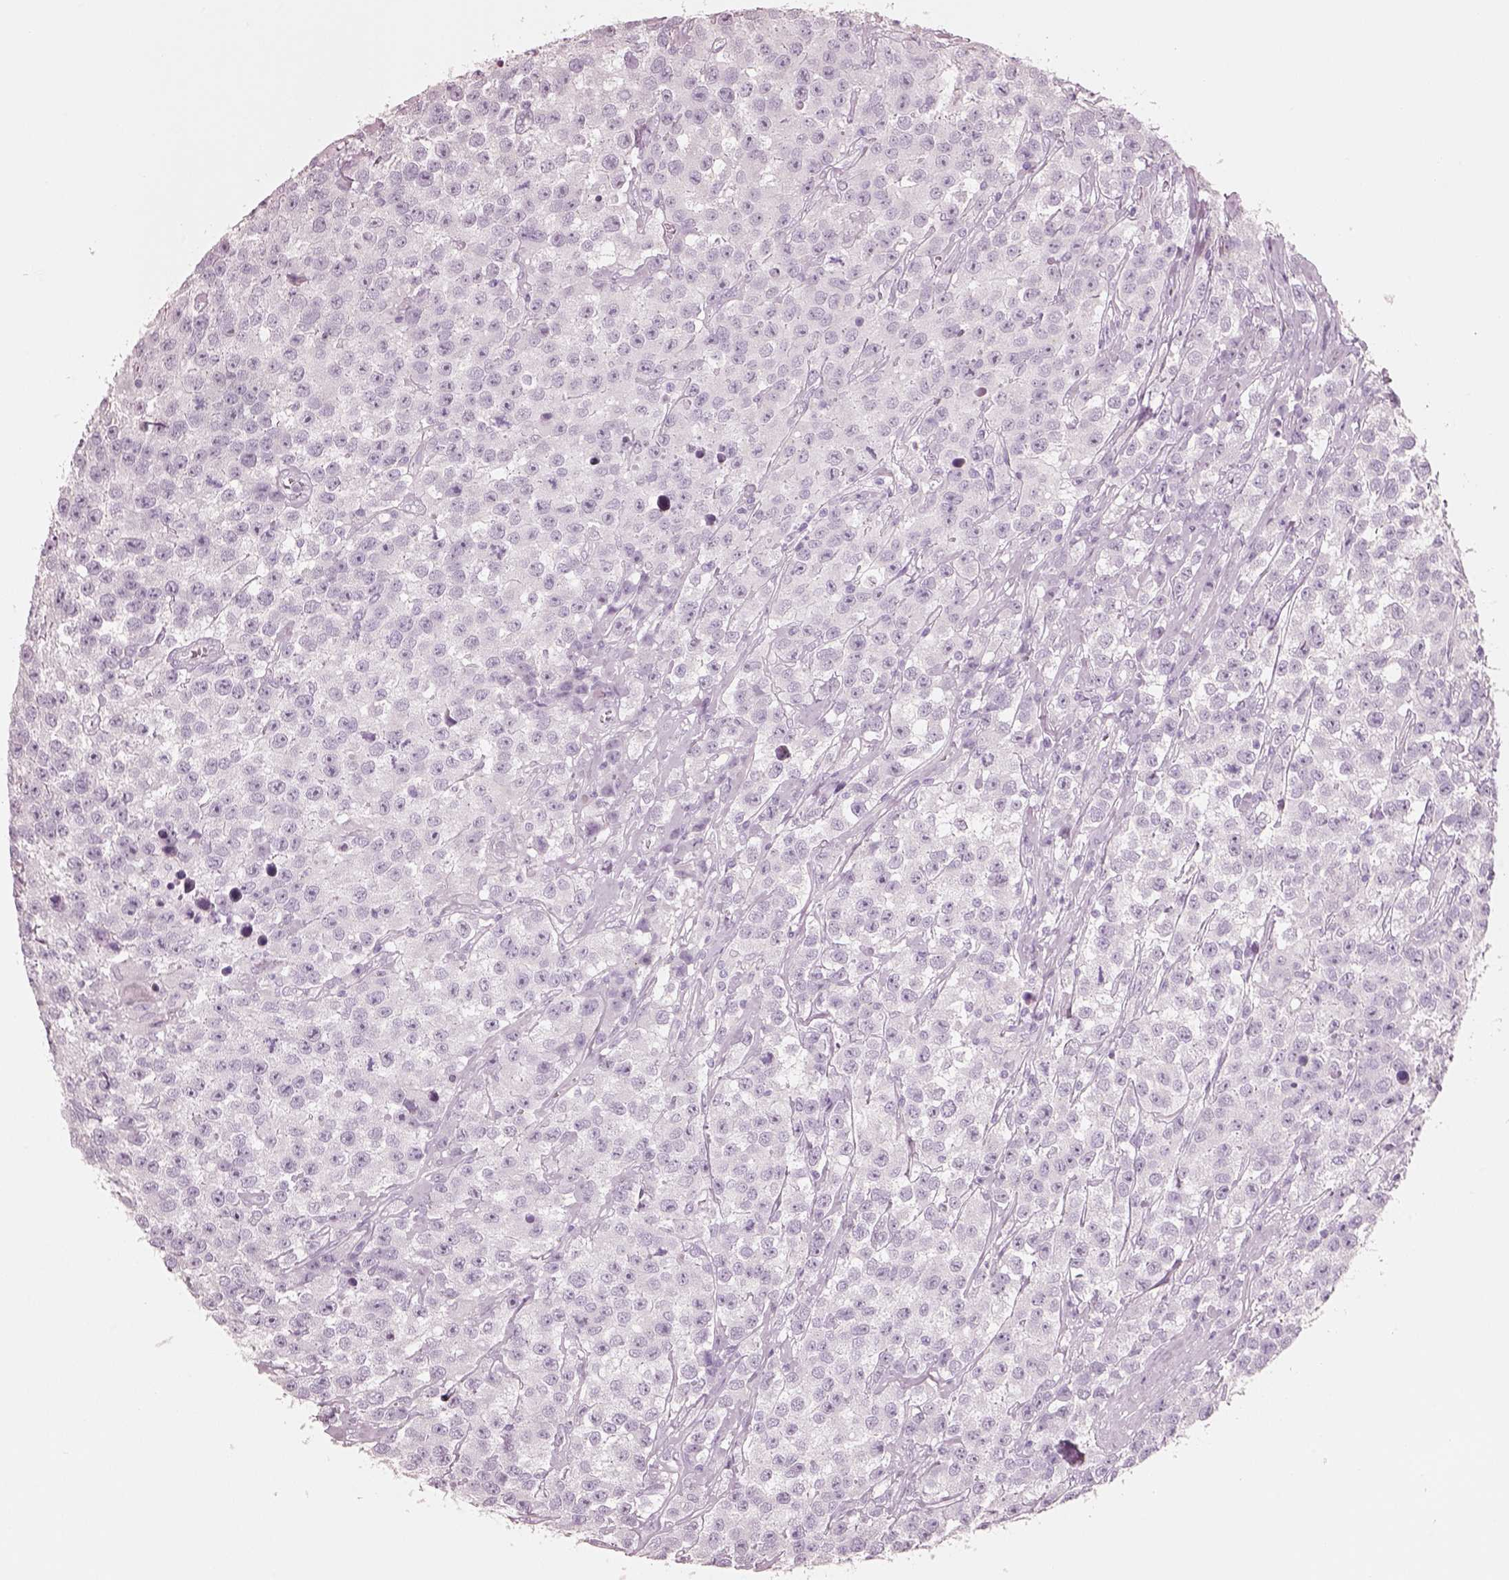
{"staining": {"intensity": "negative", "quantity": "none", "location": "none"}, "tissue": "testis cancer", "cell_type": "Tumor cells", "image_type": "cancer", "snomed": [{"axis": "morphology", "description": "Seminoma, NOS"}, {"axis": "topography", "description": "Testis"}], "caption": "High magnification brightfield microscopy of testis seminoma stained with DAB (brown) and counterstained with hematoxylin (blue): tumor cells show no significant staining.", "gene": "PNOC", "patient": {"sex": "male", "age": 59}}